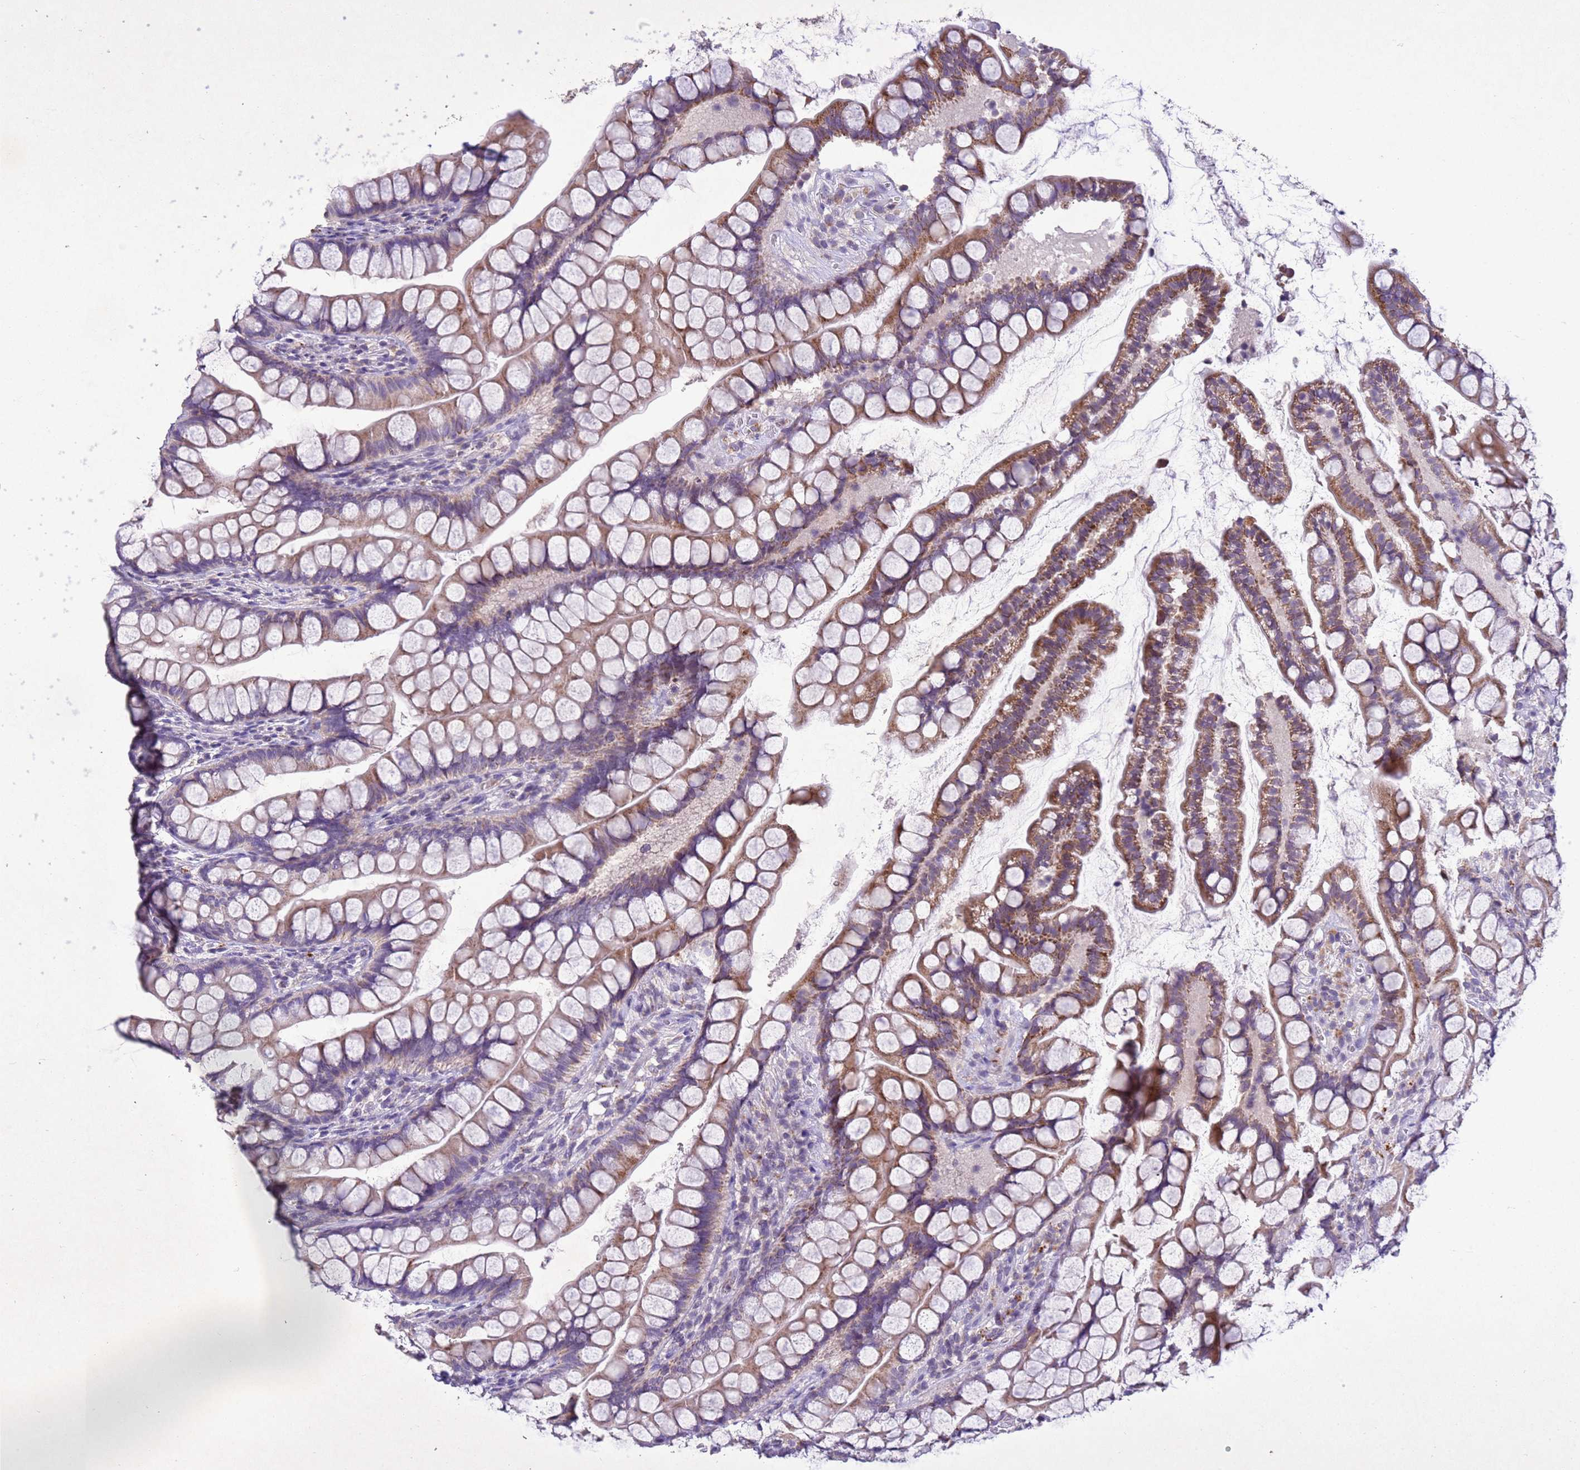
{"staining": {"intensity": "moderate", "quantity": "25%-75%", "location": "cytoplasmic/membranous"}, "tissue": "small intestine", "cell_type": "Glandular cells", "image_type": "normal", "snomed": [{"axis": "morphology", "description": "Normal tissue, NOS"}, {"axis": "topography", "description": "Small intestine"}], "caption": "This is a micrograph of immunohistochemistry staining of benign small intestine, which shows moderate expression in the cytoplasmic/membranous of glandular cells.", "gene": "NLRP11", "patient": {"sex": "male", "age": 70}}